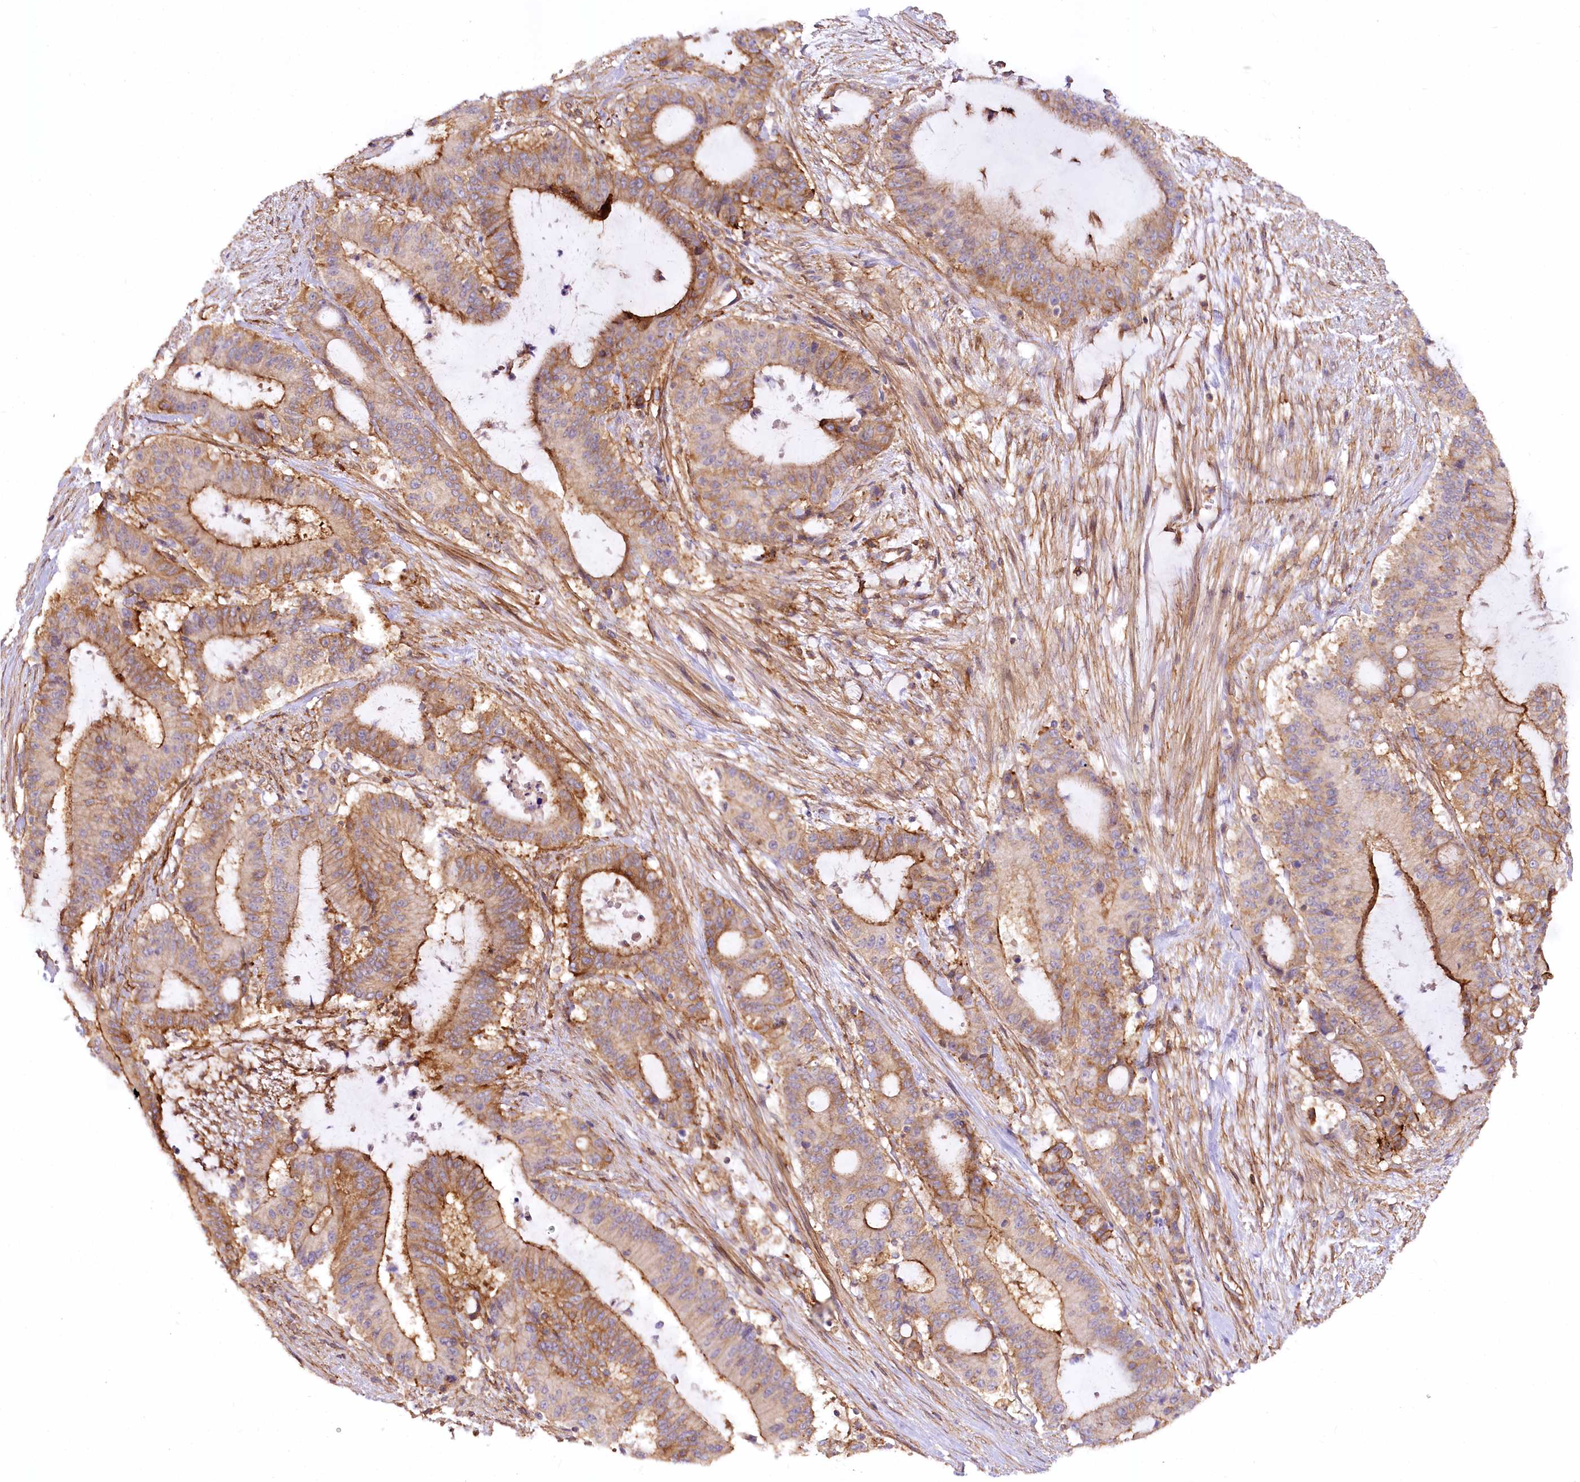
{"staining": {"intensity": "moderate", "quantity": ">75%", "location": "cytoplasmic/membranous"}, "tissue": "liver cancer", "cell_type": "Tumor cells", "image_type": "cancer", "snomed": [{"axis": "morphology", "description": "Normal tissue, NOS"}, {"axis": "morphology", "description": "Cholangiocarcinoma"}, {"axis": "topography", "description": "Liver"}, {"axis": "topography", "description": "Peripheral nerve tissue"}], "caption": "Liver cancer (cholangiocarcinoma) stained with DAB immunohistochemistry shows medium levels of moderate cytoplasmic/membranous expression in approximately >75% of tumor cells. (DAB (3,3'-diaminobenzidine) IHC with brightfield microscopy, high magnification).", "gene": "SYNPO2", "patient": {"sex": "female", "age": 73}}